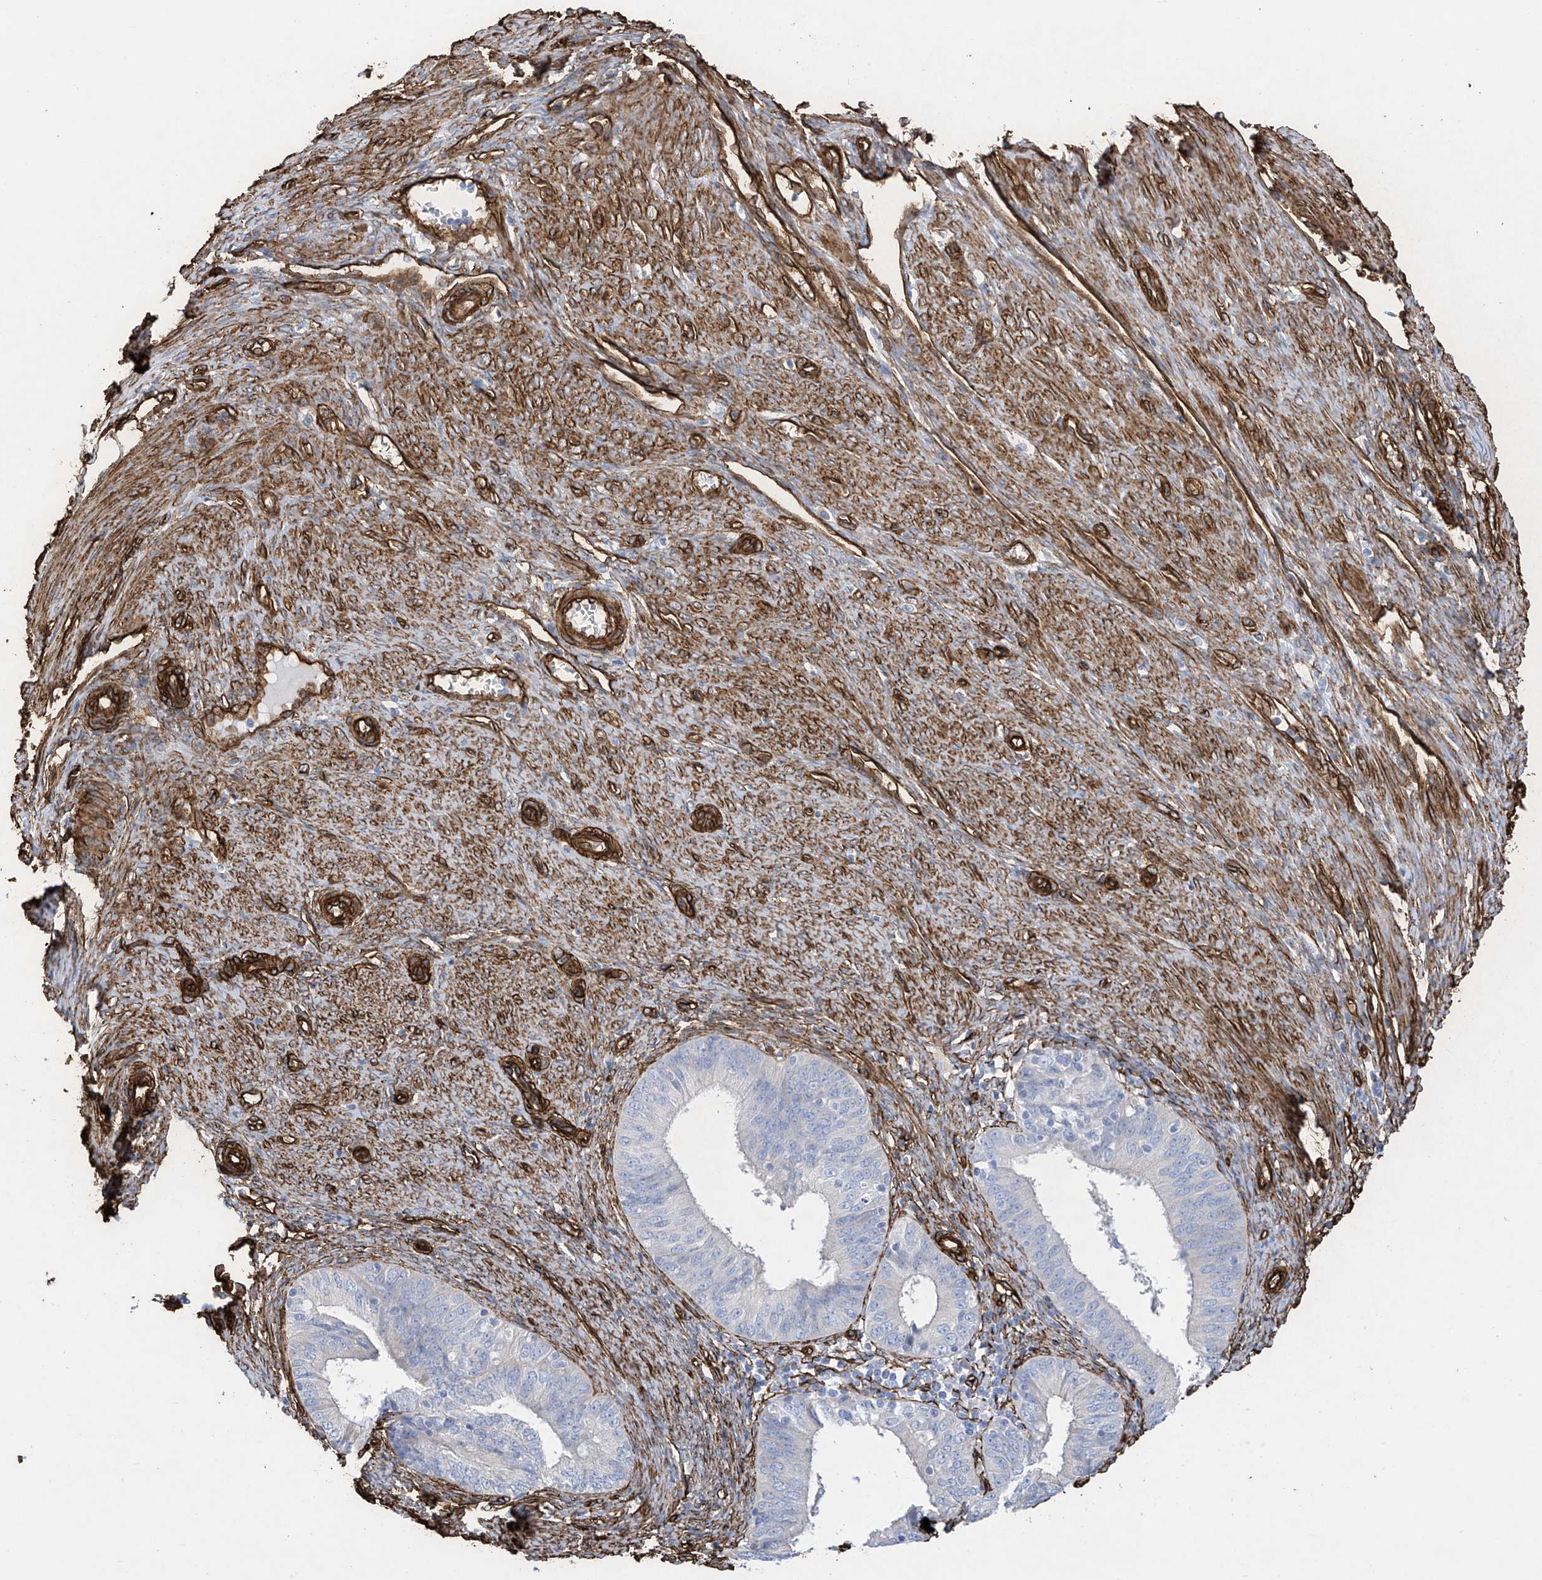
{"staining": {"intensity": "negative", "quantity": "none", "location": "none"}, "tissue": "endometrial cancer", "cell_type": "Tumor cells", "image_type": "cancer", "snomed": [{"axis": "morphology", "description": "Adenocarcinoma, NOS"}, {"axis": "topography", "description": "Endometrium"}], "caption": "Tumor cells show no significant protein staining in endometrial cancer.", "gene": "UBTD1", "patient": {"sex": "female", "age": 51}}